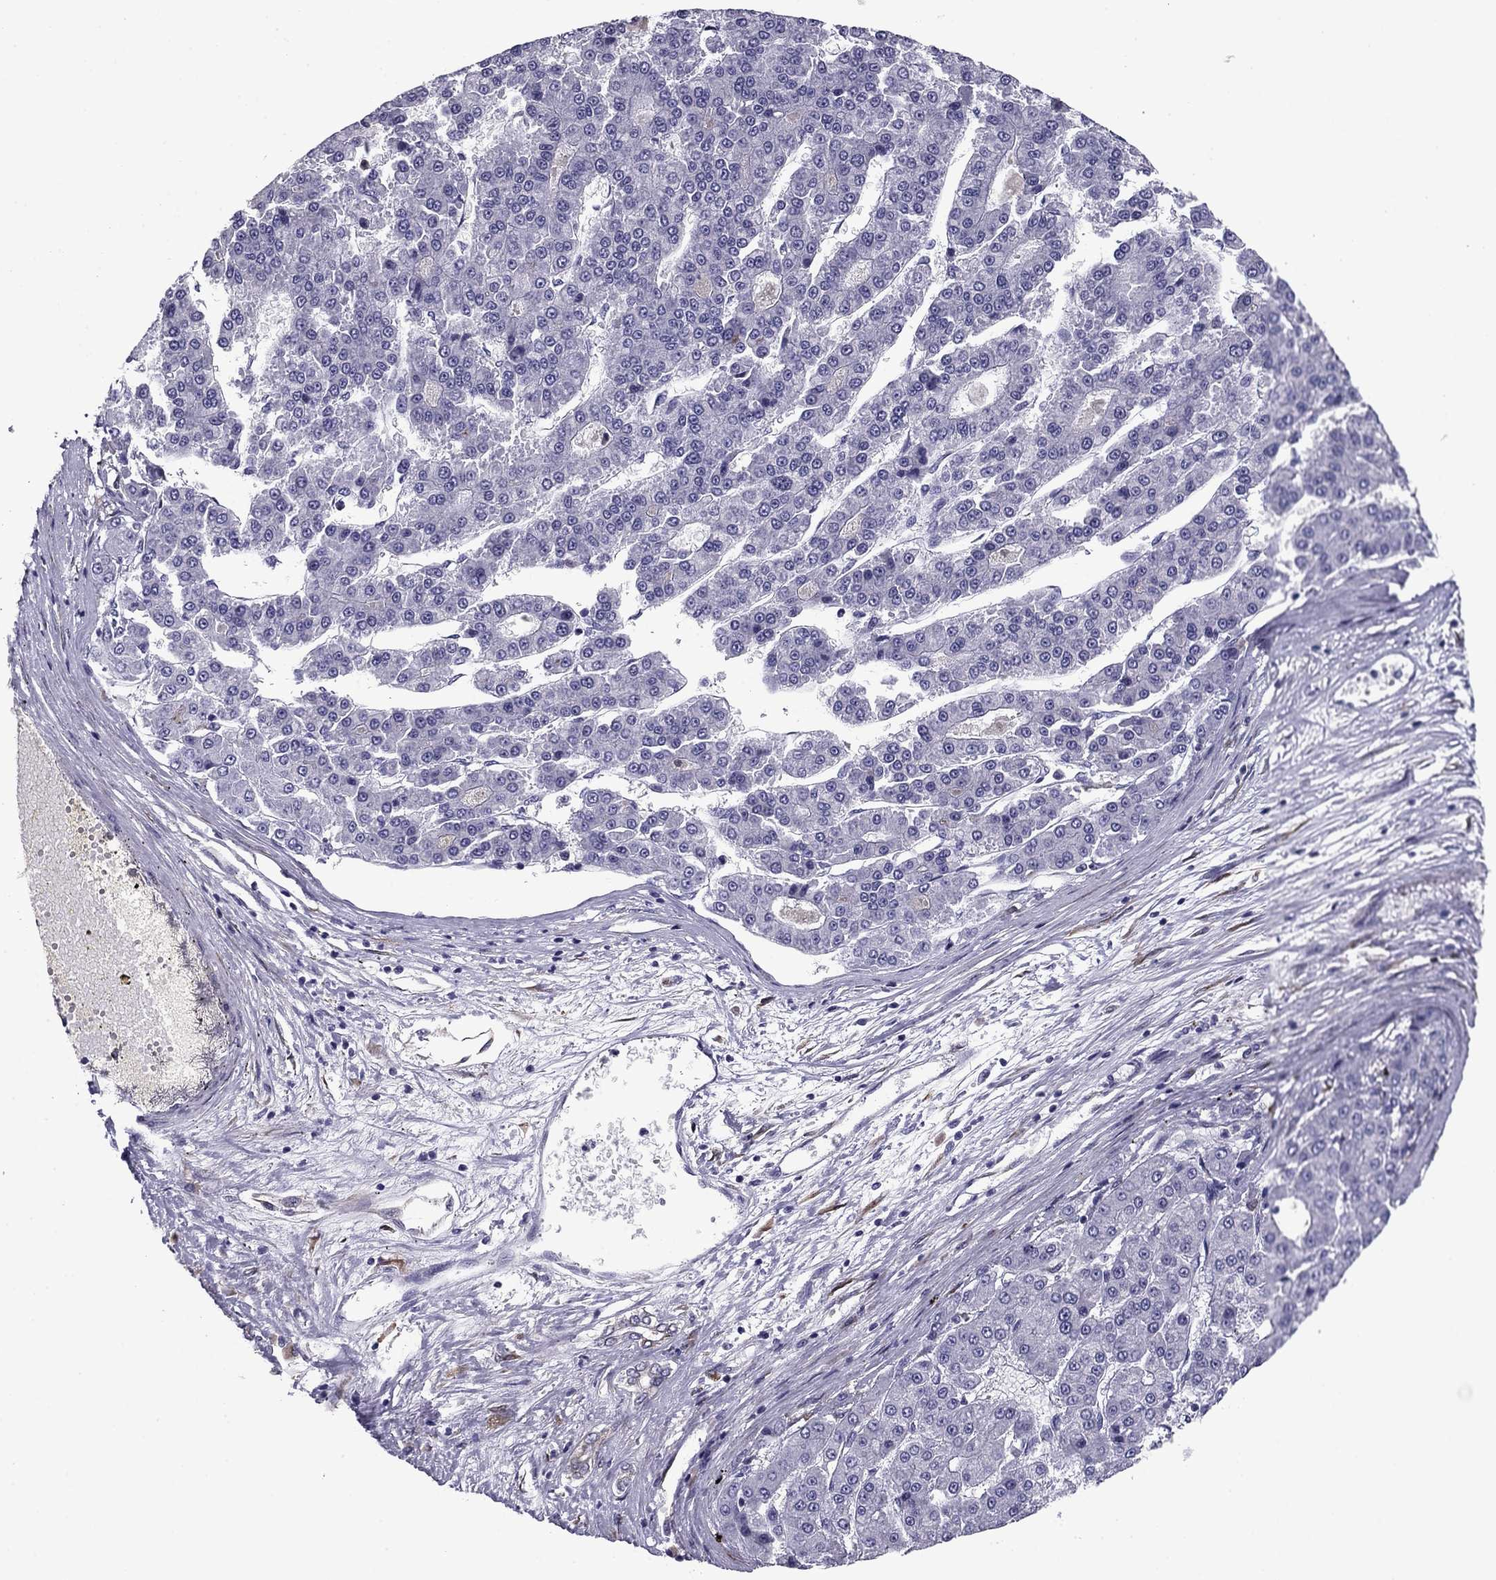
{"staining": {"intensity": "negative", "quantity": "none", "location": "none"}, "tissue": "liver cancer", "cell_type": "Tumor cells", "image_type": "cancer", "snomed": [{"axis": "morphology", "description": "Carcinoma, Hepatocellular, NOS"}, {"axis": "topography", "description": "Liver"}], "caption": "An immunohistochemistry (IHC) micrograph of liver hepatocellular carcinoma is shown. There is no staining in tumor cells of liver hepatocellular carcinoma.", "gene": "TMED3", "patient": {"sex": "male", "age": 70}}